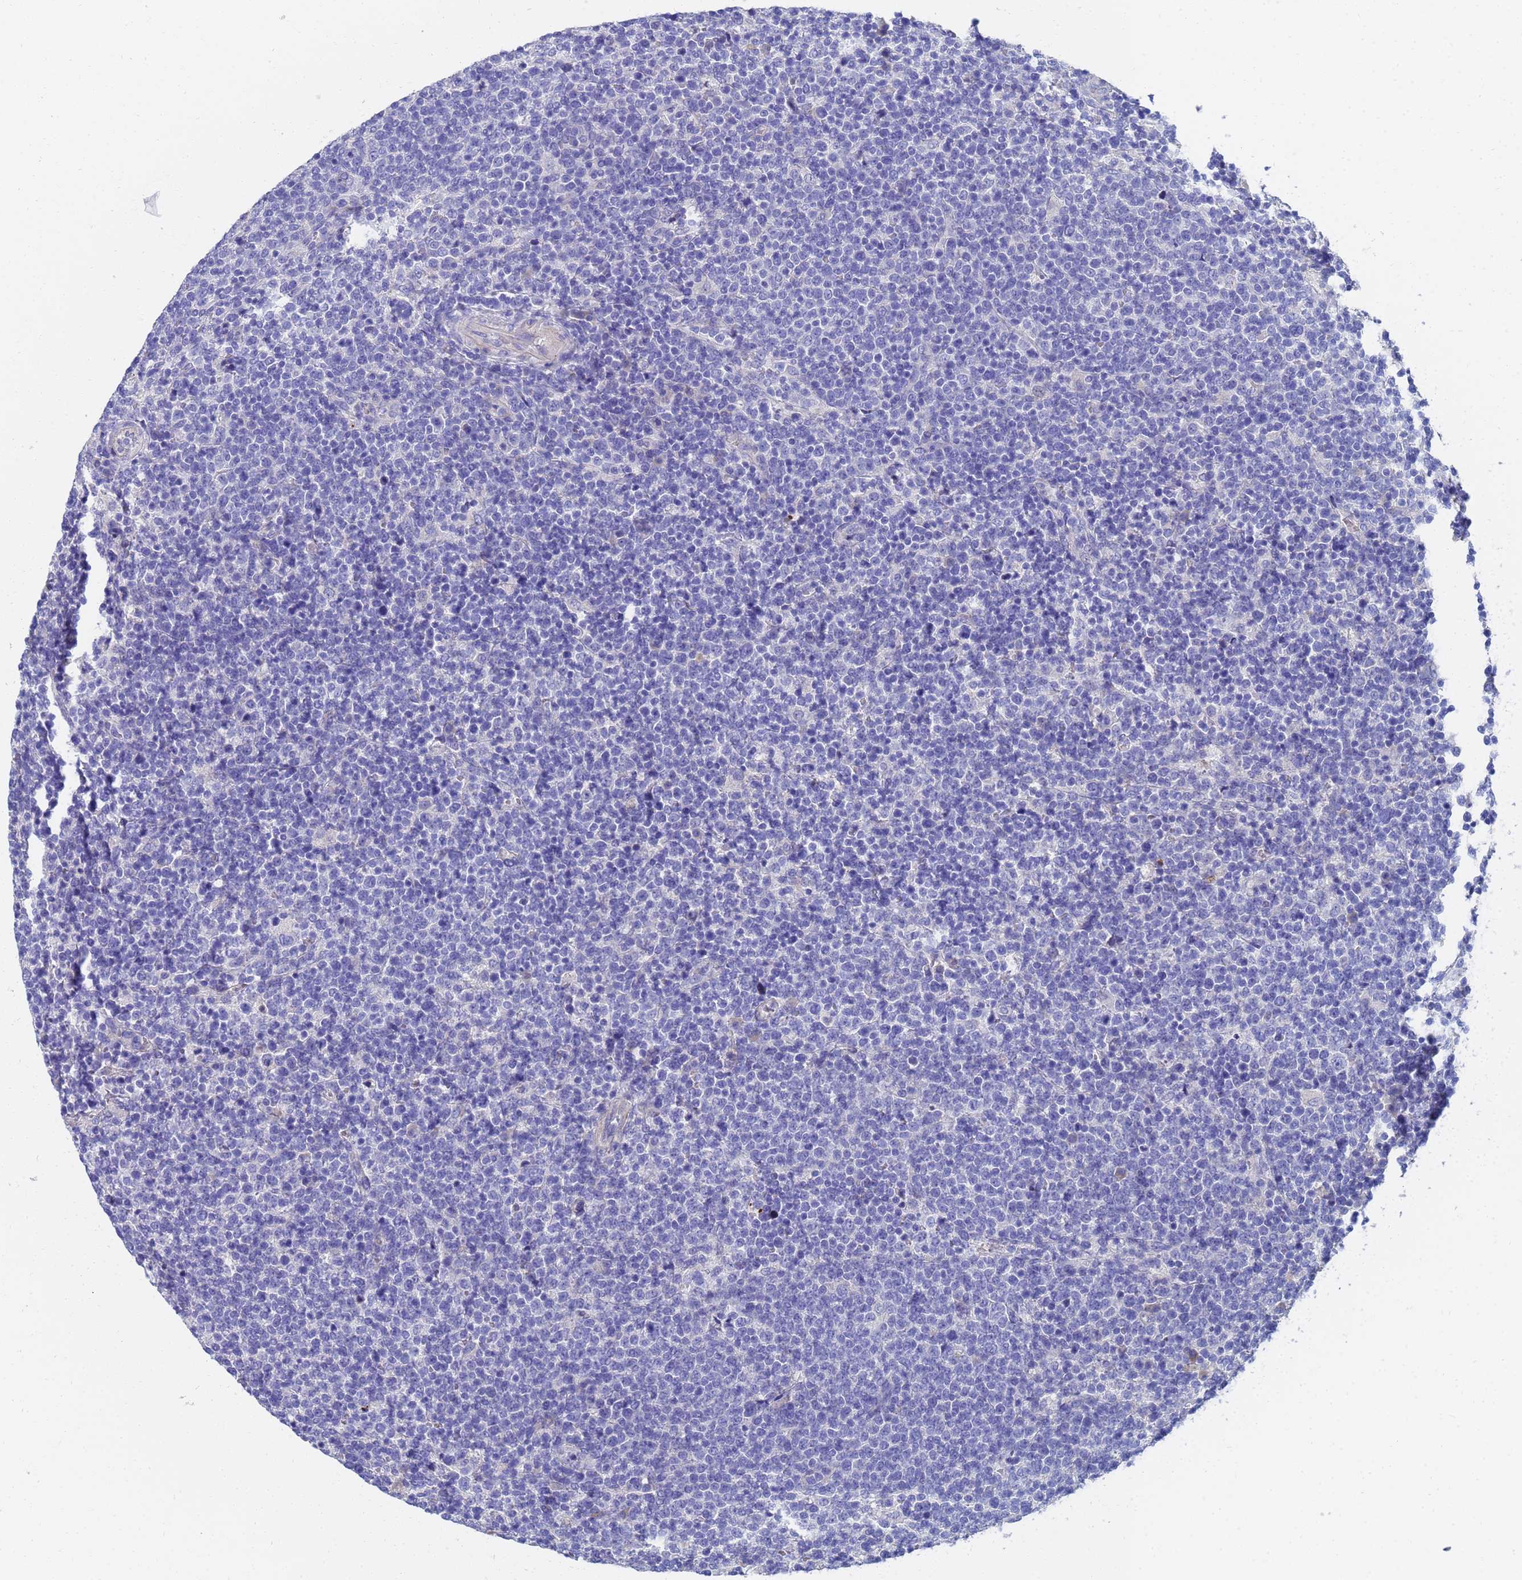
{"staining": {"intensity": "negative", "quantity": "none", "location": "none"}, "tissue": "lymphoma", "cell_type": "Tumor cells", "image_type": "cancer", "snomed": [{"axis": "morphology", "description": "Malignant lymphoma, non-Hodgkin's type, High grade"}, {"axis": "topography", "description": "Lymph node"}], "caption": "Lymphoma stained for a protein using immunohistochemistry (IHC) displays no positivity tumor cells.", "gene": "LBX2", "patient": {"sex": "male", "age": 61}}